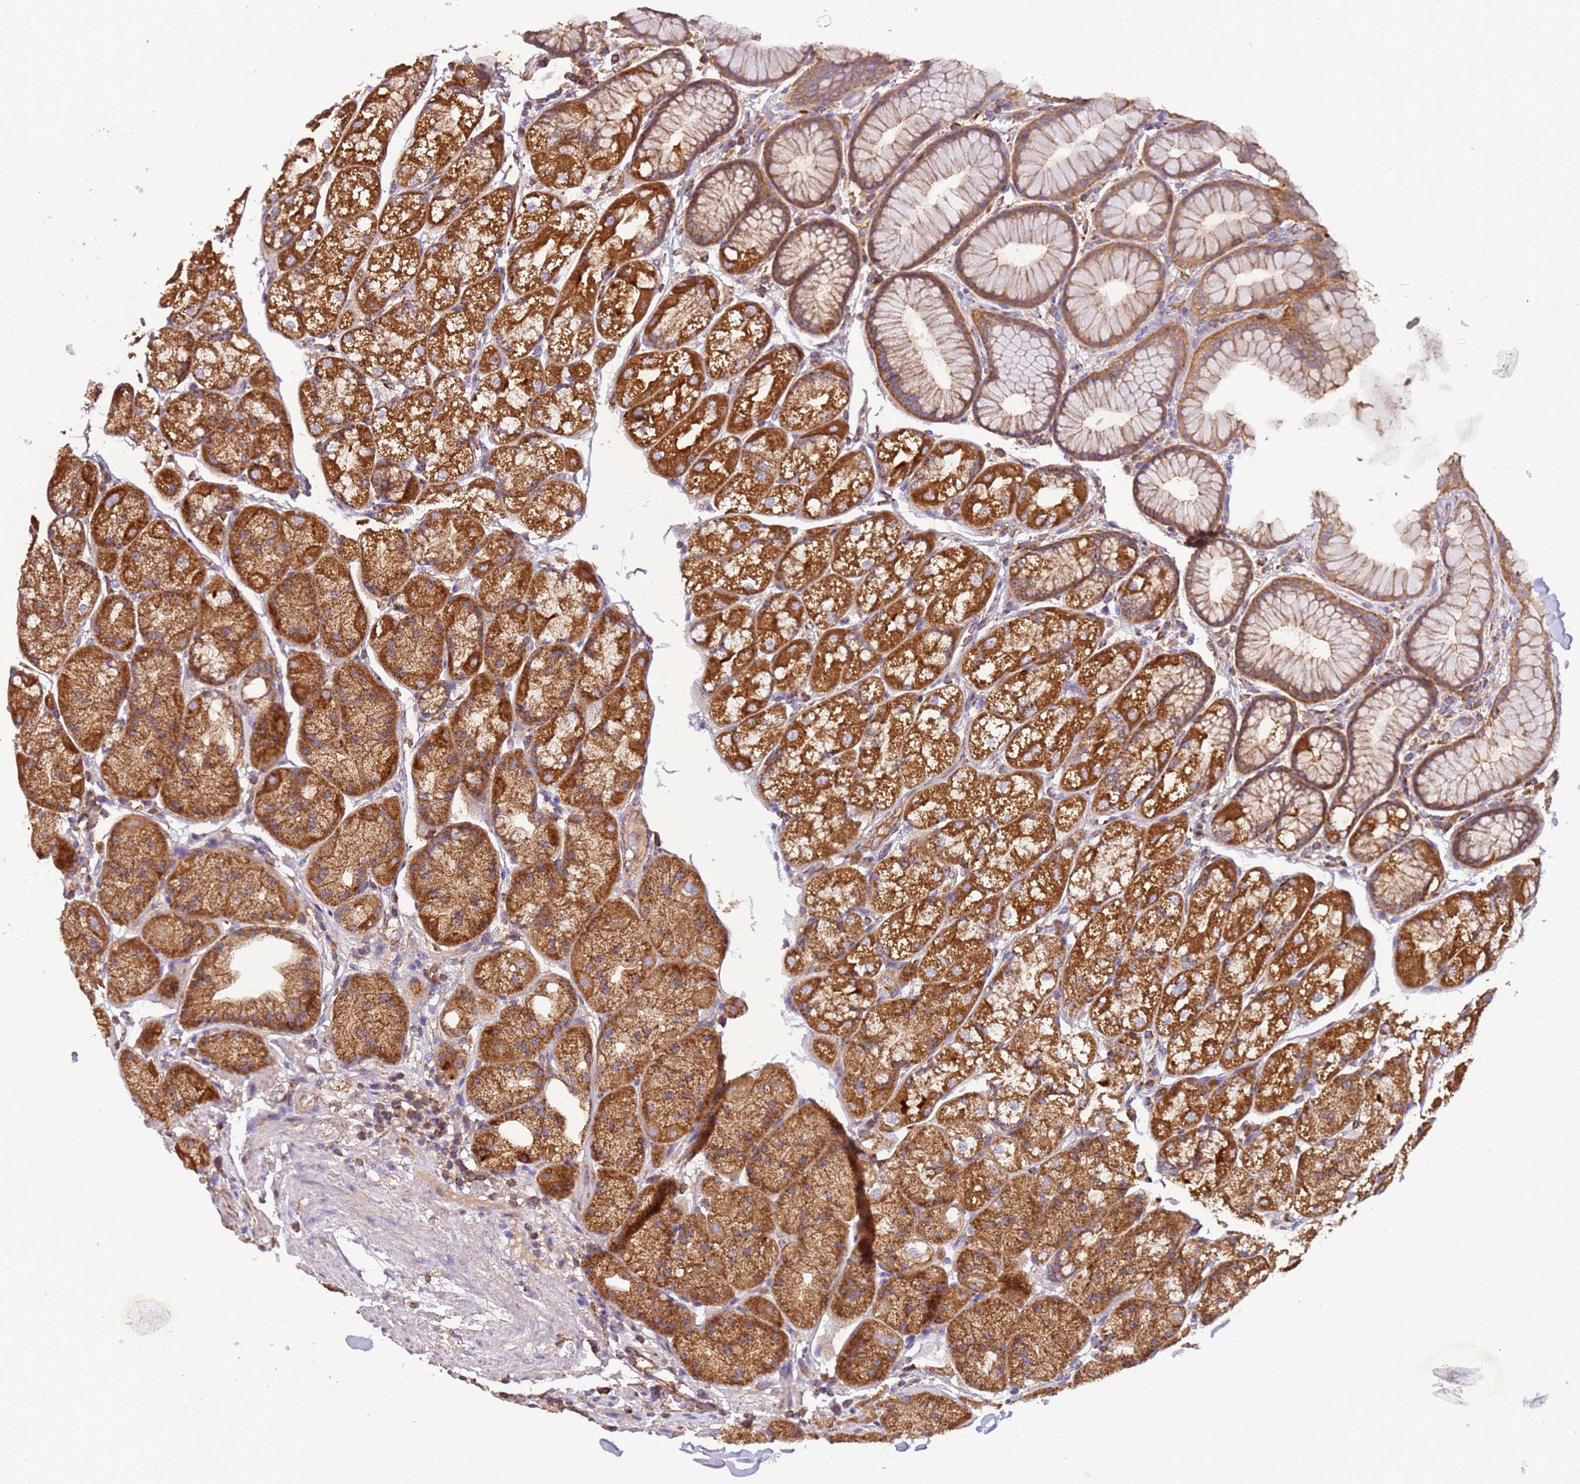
{"staining": {"intensity": "strong", "quantity": ">75%", "location": "cytoplasmic/membranous"}, "tissue": "stomach", "cell_type": "Glandular cells", "image_type": "normal", "snomed": [{"axis": "morphology", "description": "Normal tissue, NOS"}, {"axis": "topography", "description": "Stomach"}], "caption": "Immunohistochemistry staining of unremarkable stomach, which exhibits high levels of strong cytoplasmic/membranous positivity in about >75% of glandular cells indicating strong cytoplasmic/membranous protein staining. The staining was performed using DAB (3,3'-diaminobenzidine) (brown) for protein detection and nuclei were counterstained in hematoxylin (blue).", "gene": "RMND5A", "patient": {"sex": "male", "age": 57}}